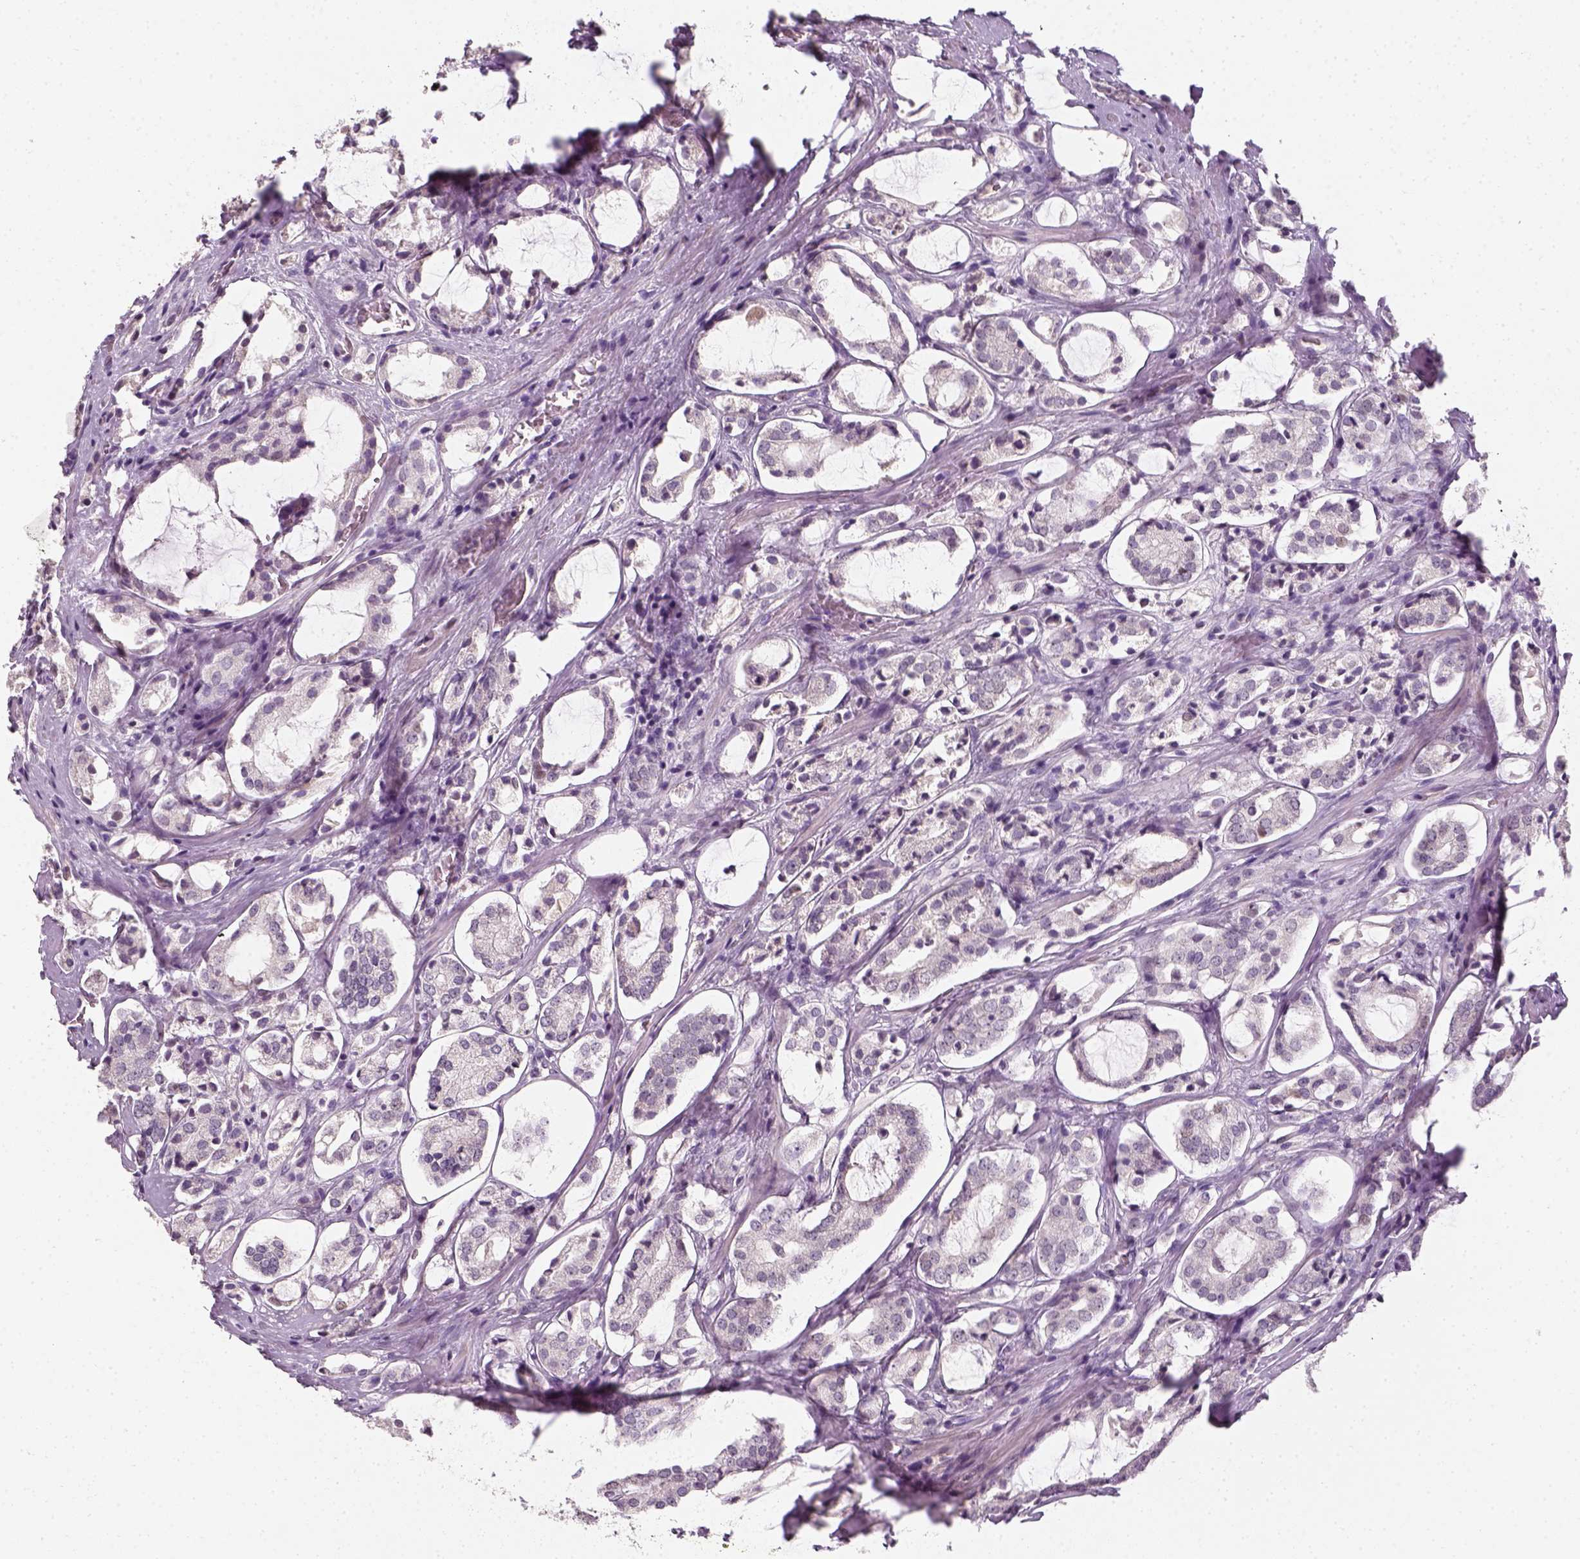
{"staining": {"intensity": "negative", "quantity": "none", "location": "none"}, "tissue": "prostate cancer", "cell_type": "Tumor cells", "image_type": "cancer", "snomed": [{"axis": "morphology", "description": "Adenocarcinoma, NOS"}, {"axis": "topography", "description": "Prostate"}], "caption": "This is an immunohistochemistry histopathology image of human prostate cancer. There is no expression in tumor cells.", "gene": "TP53", "patient": {"sex": "male", "age": 66}}